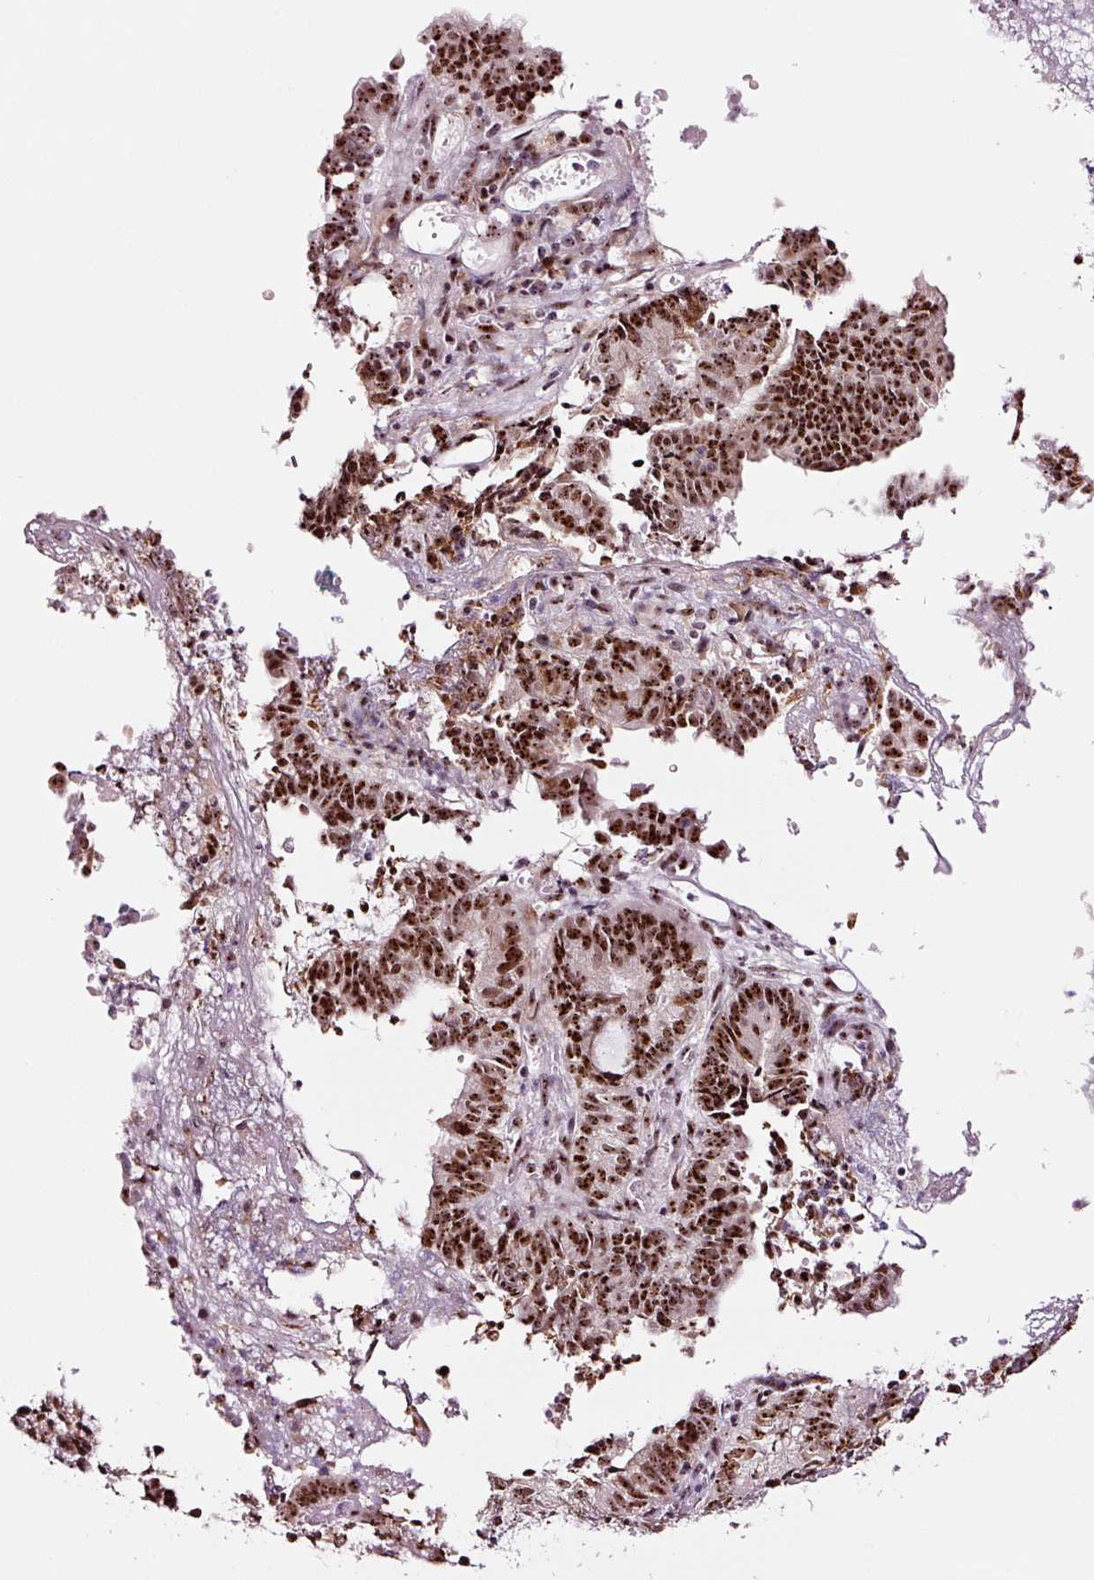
{"staining": {"intensity": "moderate", "quantity": ">75%", "location": "nuclear"}, "tissue": "endometrial cancer", "cell_type": "Tumor cells", "image_type": "cancer", "snomed": [{"axis": "morphology", "description": "Adenocarcinoma, NOS"}, {"axis": "topography", "description": "Uterus"}, {"axis": "topography", "description": "Endometrium"}], "caption": "Protein staining of endometrial adenocarcinoma tissue shows moderate nuclear positivity in about >75% of tumor cells.", "gene": "GNL3", "patient": {"sex": "female", "age": 70}}